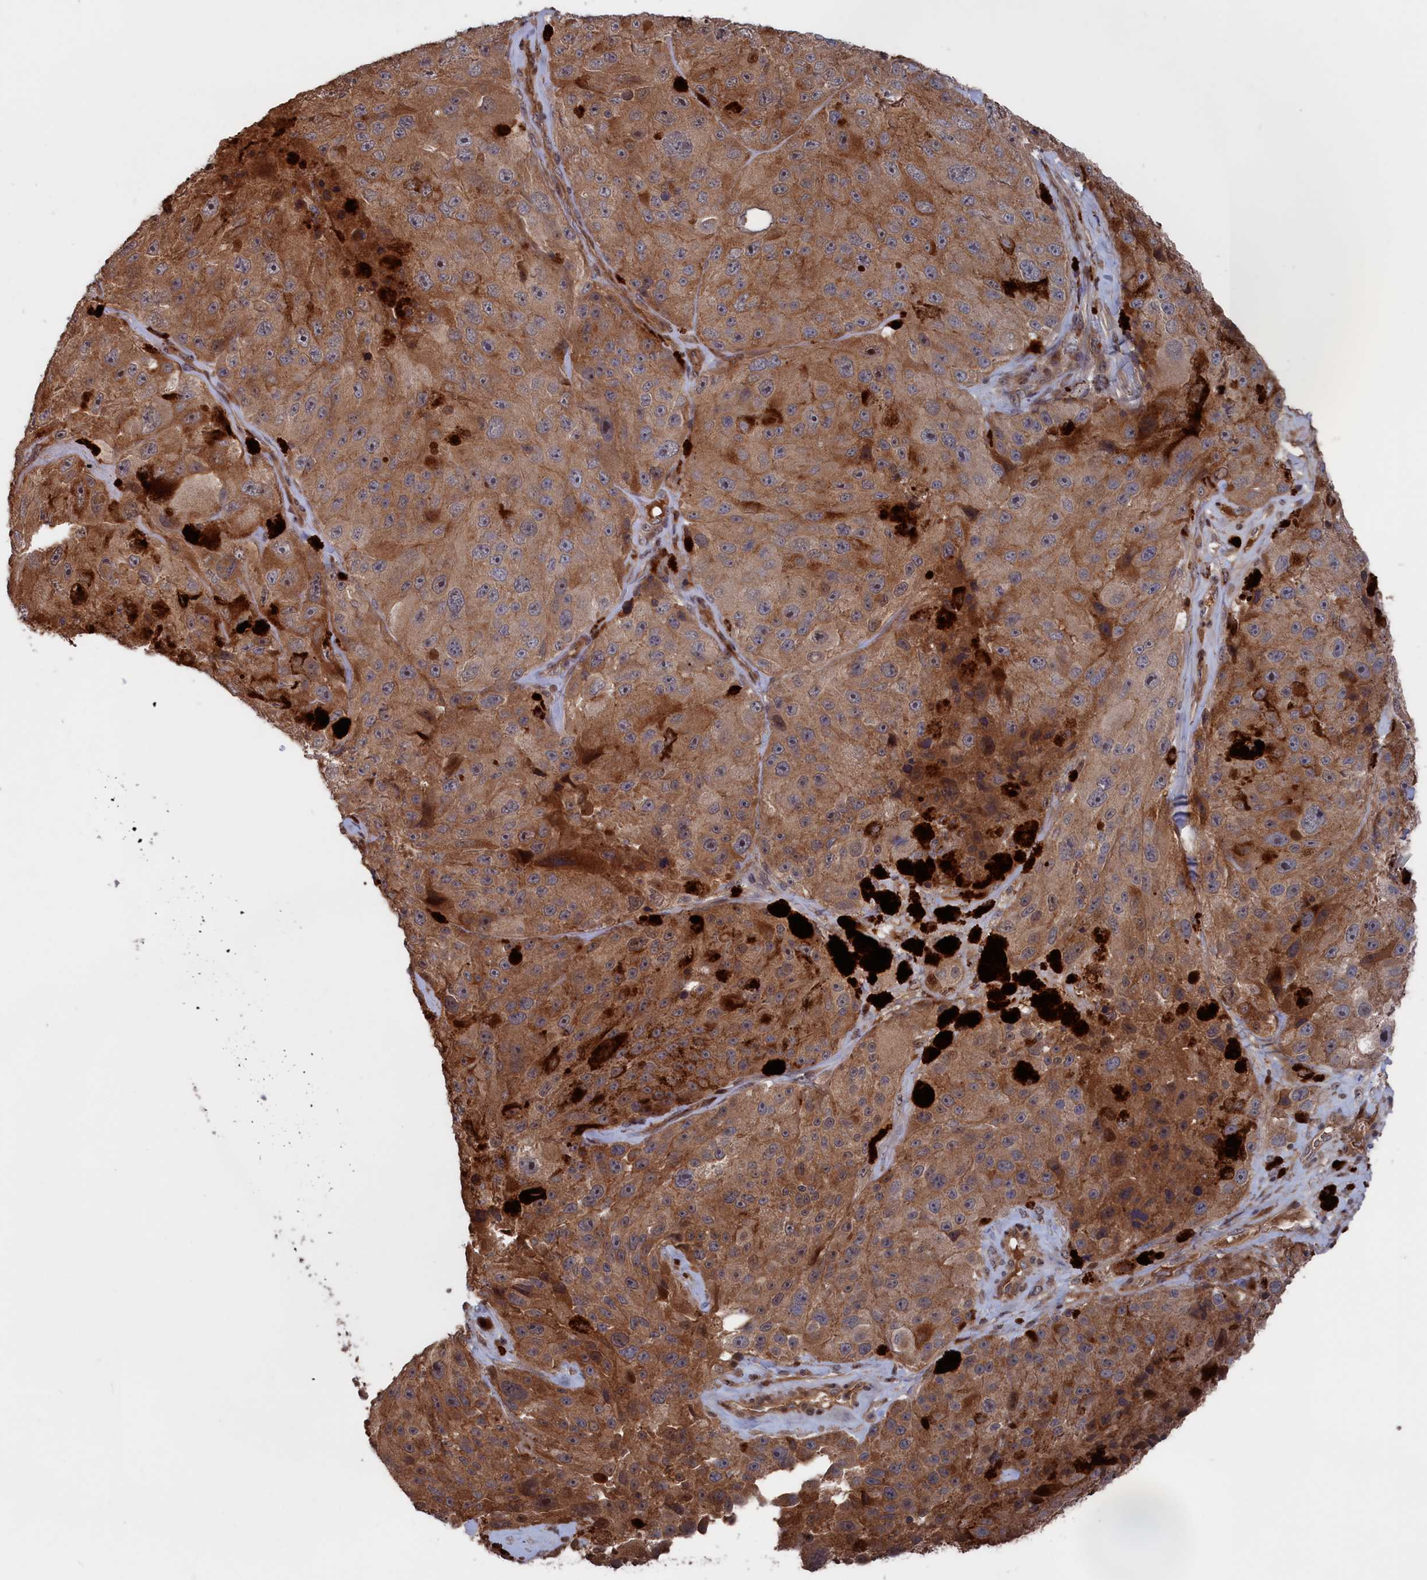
{"staining": {"intensity": "moderate", "quantity": ">75%", "location": "cytoplasmic/membranous"}, "tissue": "melanoma", "cell_type": "Tumor cells", "image_type": "cancer", "snomed": [{"axis": "morphology", "description": "Malignant melanoma, Metastatic site"}, {"axis": "topography", "description": "Lymph node"}], "caption": "The micrograph exhibits a brown stain indicating the presence of a protein in the cytoplasmic/membranous of tumor cells in melanoma. (DAB (3,3'-diaminobenzidine) IHC with brightfield microscopy, high magnification).", "gene": "PLA2G15", "patient": {"sex": "male", "age": 62}}